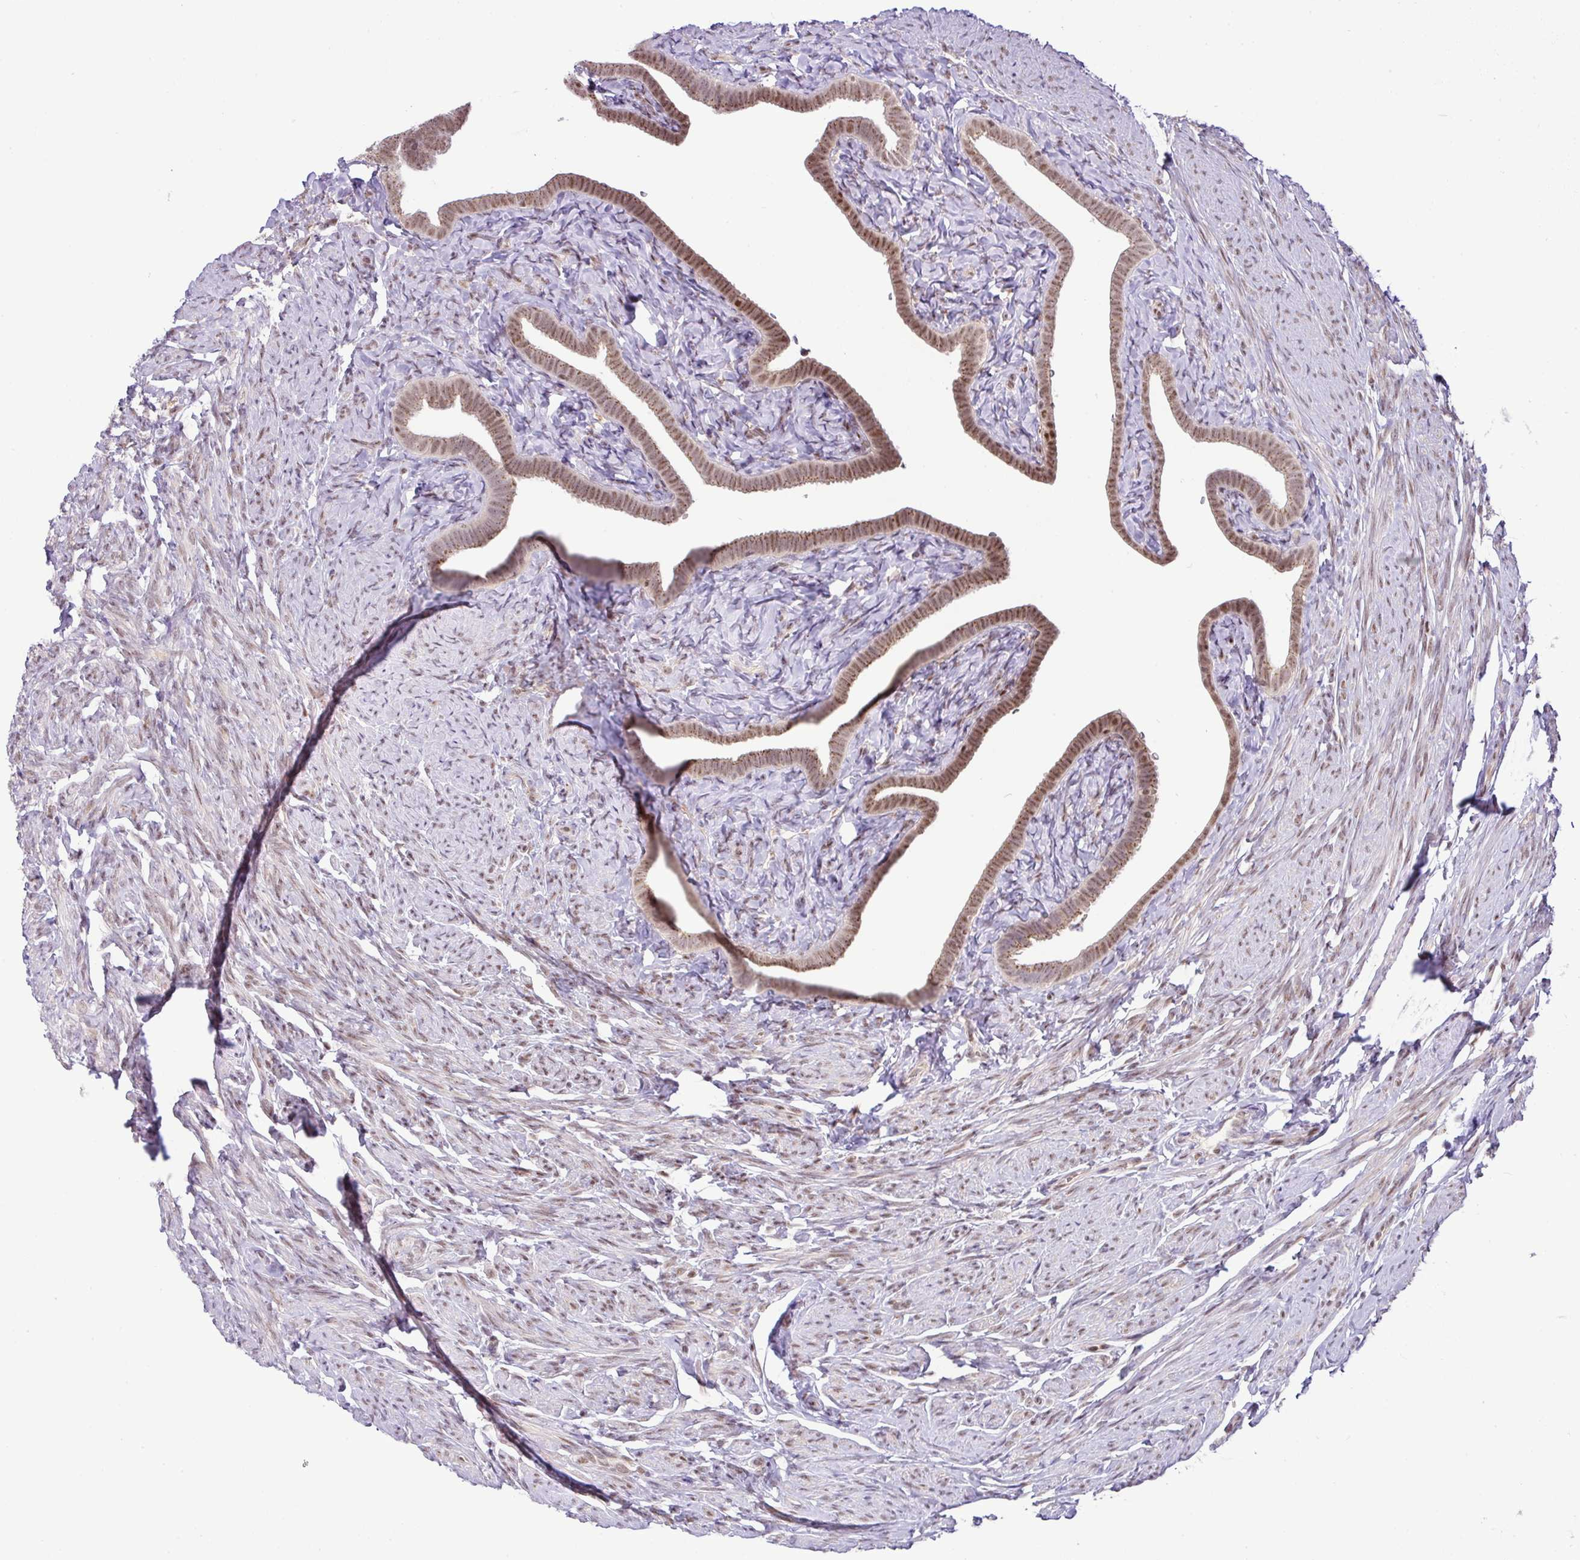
{"staining": {"intensity": "moderate", "quantity": "25%-75%", "location": "cytoplasmic/membranous,nuclear"}, "tissue": "fallopian tube", "cell_type": "Glandular cells", "image_type": "normal", "snomed": [{"axis": "morphology", "description": "Normal tissue, NOS"}, {"axis": "topography", "description": "Fallopian tube"}], "caption": "Protein expression analysis of benign human fallopian tube reveals moderate cytoplasmic/membranous,nuclear staining in about 25%-75% of glandular cells.", "gene": "PGAP4", "patient": {"sex": "female", "age": 69}}